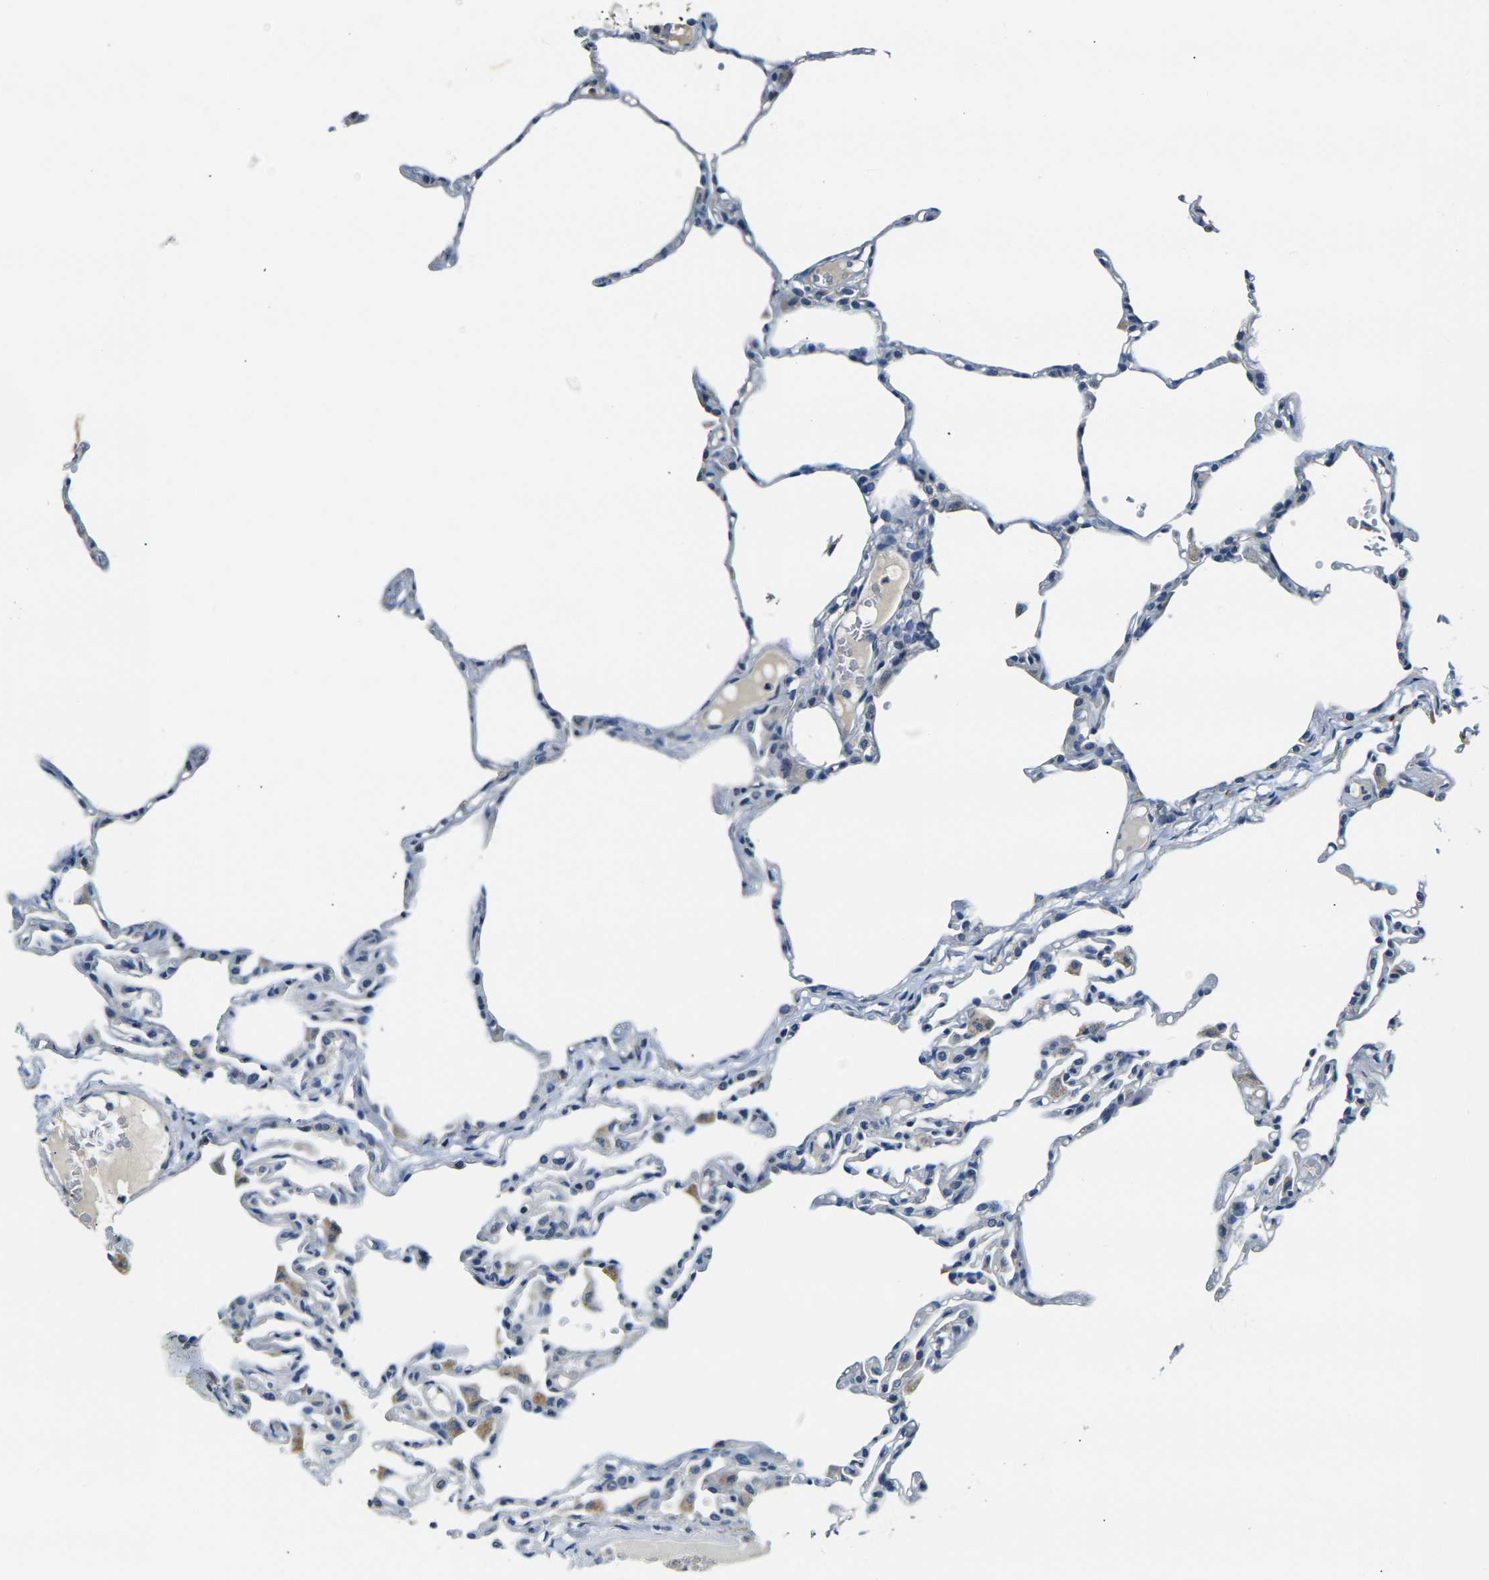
{"staining": {"intensity": "negative", "quantity": "none", "location": "none"}, "tissue": "lung", "cell_type": "Alveolar cells", "image_type": "normal", "snomed": [{"axis": "morphology", "description": "Normal tissue, NOS"}, {"axis": "topography", "description": "Lung"}], "caption": "DAB (3,3'-diaminobenzidine) immunohistochemical staining of normal human lung displays no significant positivity in alveolar cells.", "gene": "SHISAL2B", "patient": {"sex": "female", "age": 49}}